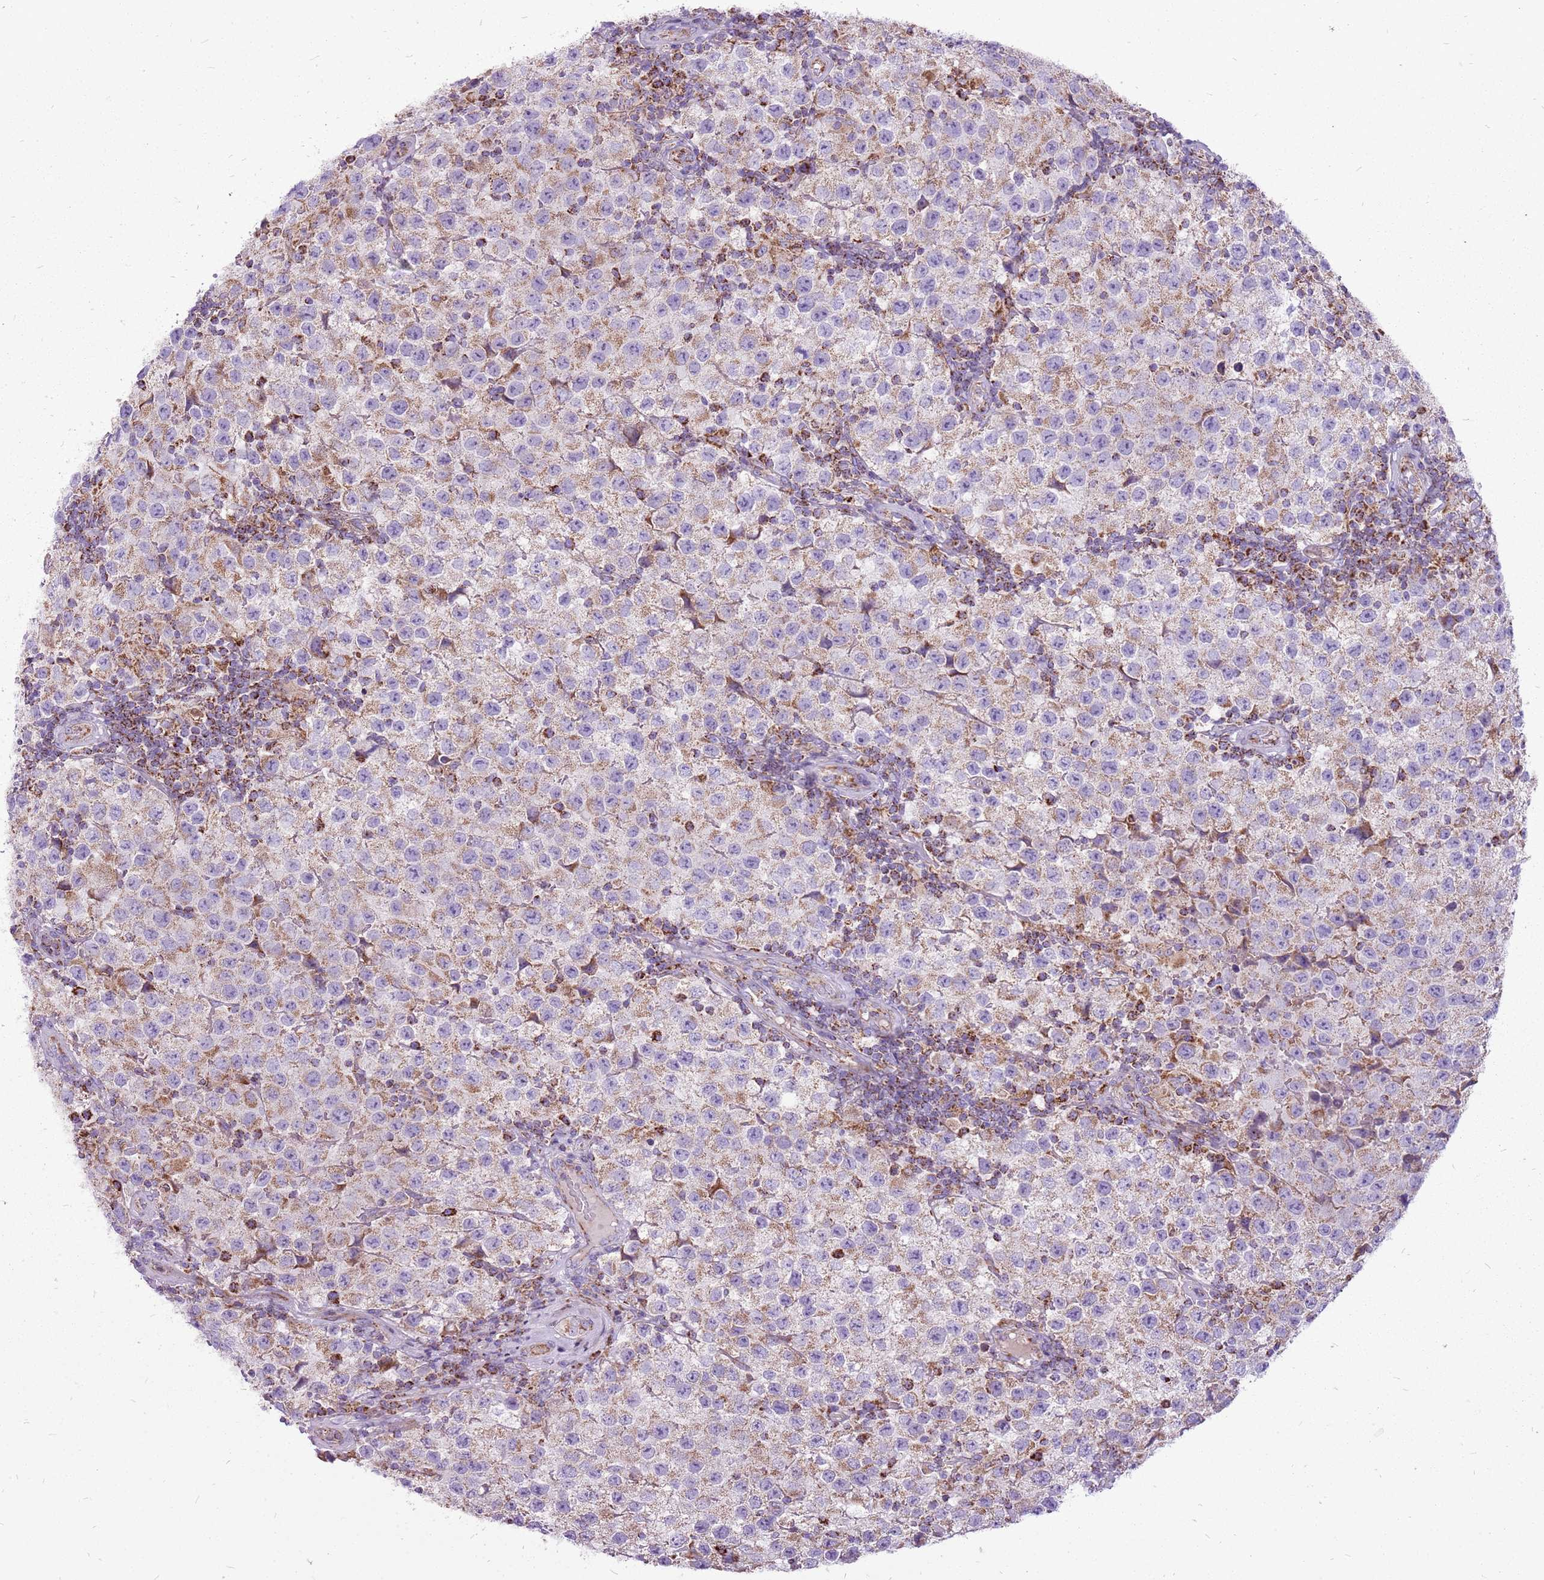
{"staining": {"intensity": "weak", "quantity": ">75%", "location": "cytoplasmic/membranous"}, "tissue": "testis cancer", "cell_type": "Tumor cells", "image_type": "cancer", "snomed": [{"axis": "morphology", "description": "Seminoma, NOS"}, {"axis": "morphology", "description": "Carcinoma, Embryonal, NOS"}, {"axis": "topography", "description": "Testis"}], "caption": "The image displays immunohistochemical staining of seminoma (testis). There is weak cytoplasmic/membranous expression is identified in about >75% of tumor cells.", "gene": "GCDH", "patient": {"sex": "male", "age": 41}}